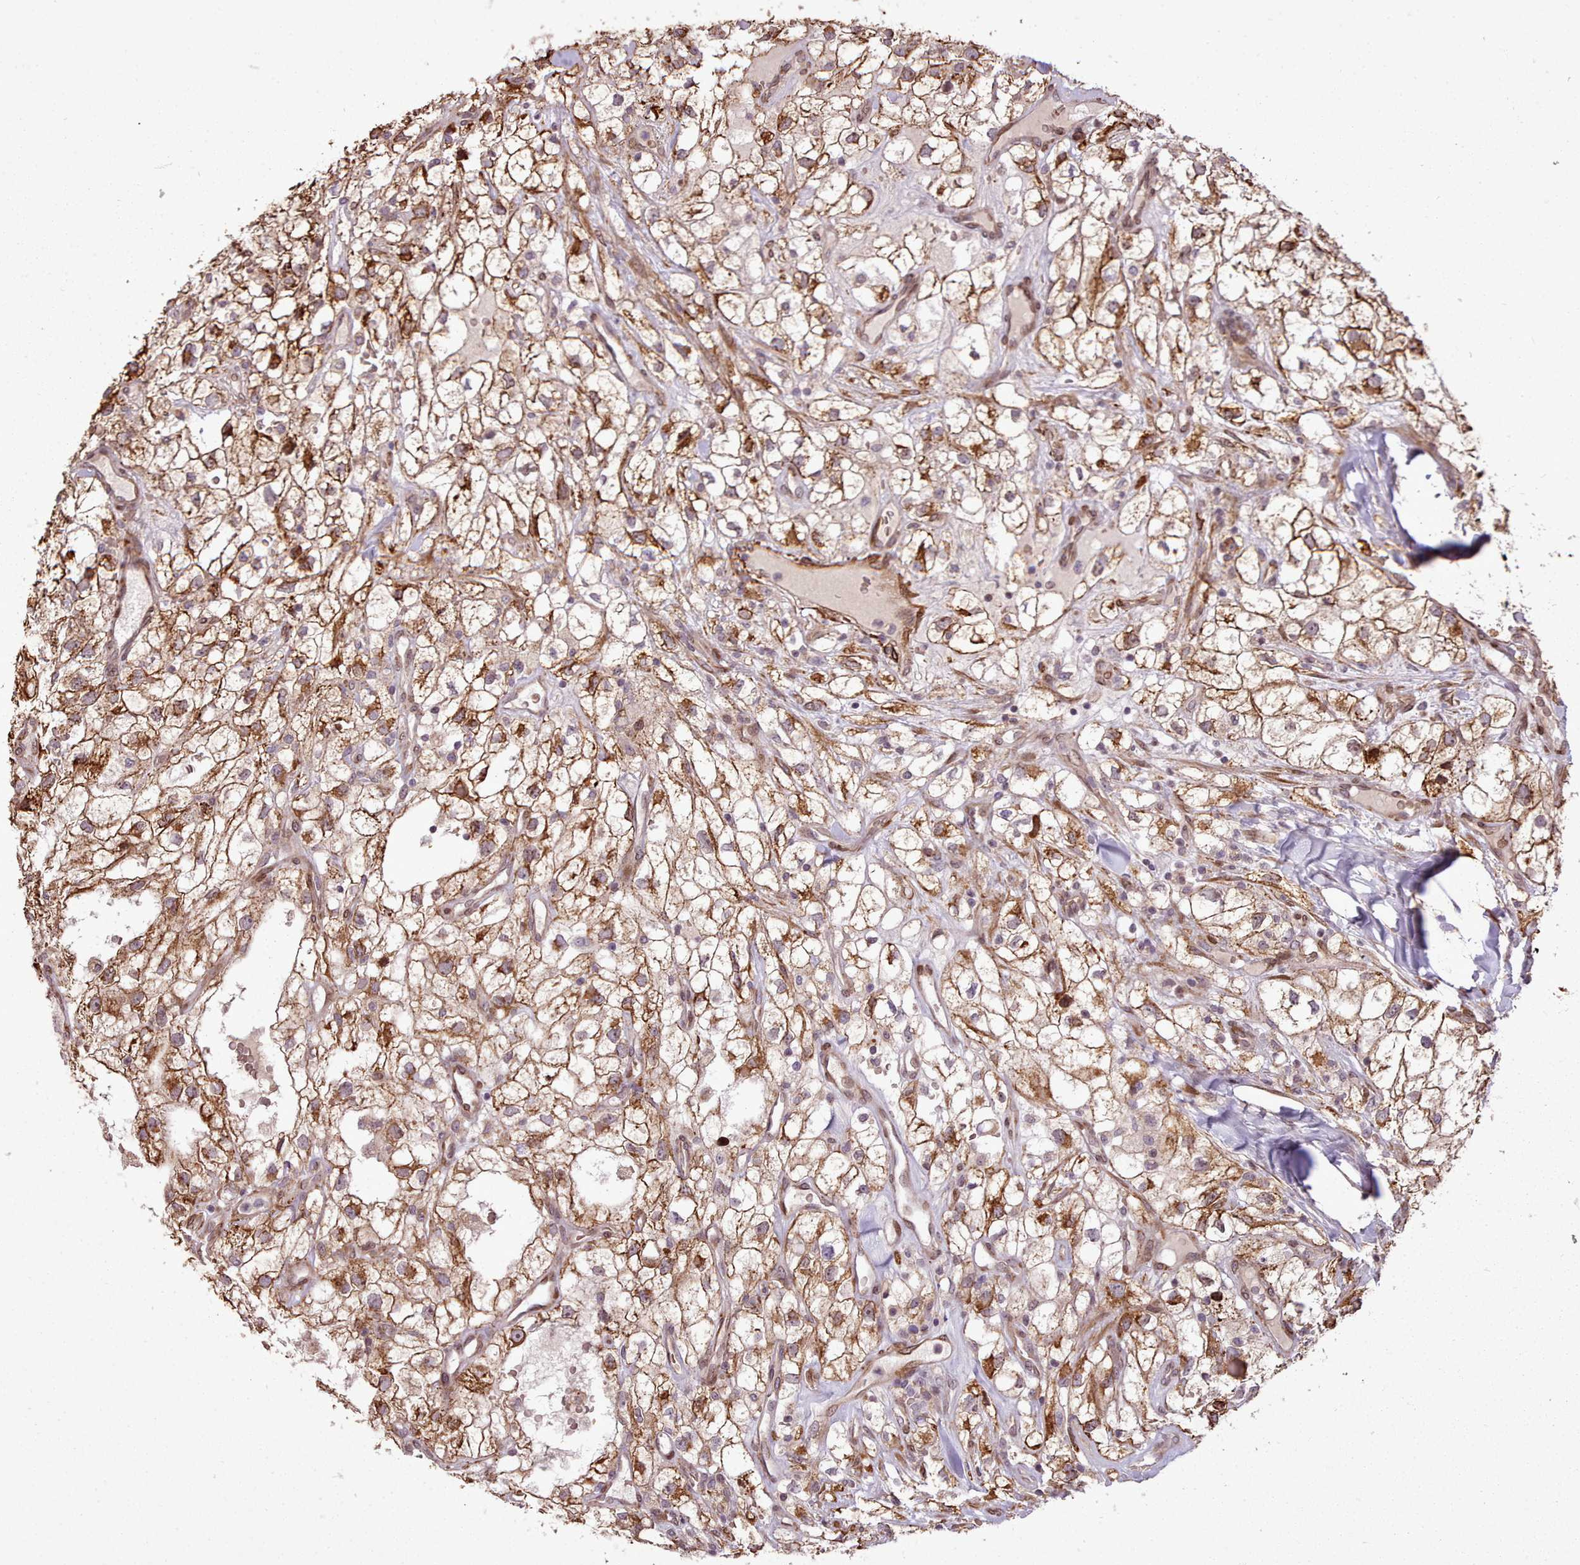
{"staining": {"intensity": "moderate", "quantity": ">75%", "location": "cytoplasmic/membranous"}, "tissue": "renal cancer", "cell_type": "Tumor cells", "image_type": "cancer", "snomed": [{"axis": "morphology", "description": "Adenocarcinoma, NOS"}, {"axis": "topography", "description": "Kidney"}], "caption": "Moderate cytoplasmic/membranous protein positivity is identified in about >75% of tumor cells in adenocarcinoma (renal). (brown staining indicates protein expression, while blue staining denotes nuclei).", "gene": "CABP1", "patient": {"sex": "male", "age": 59}}